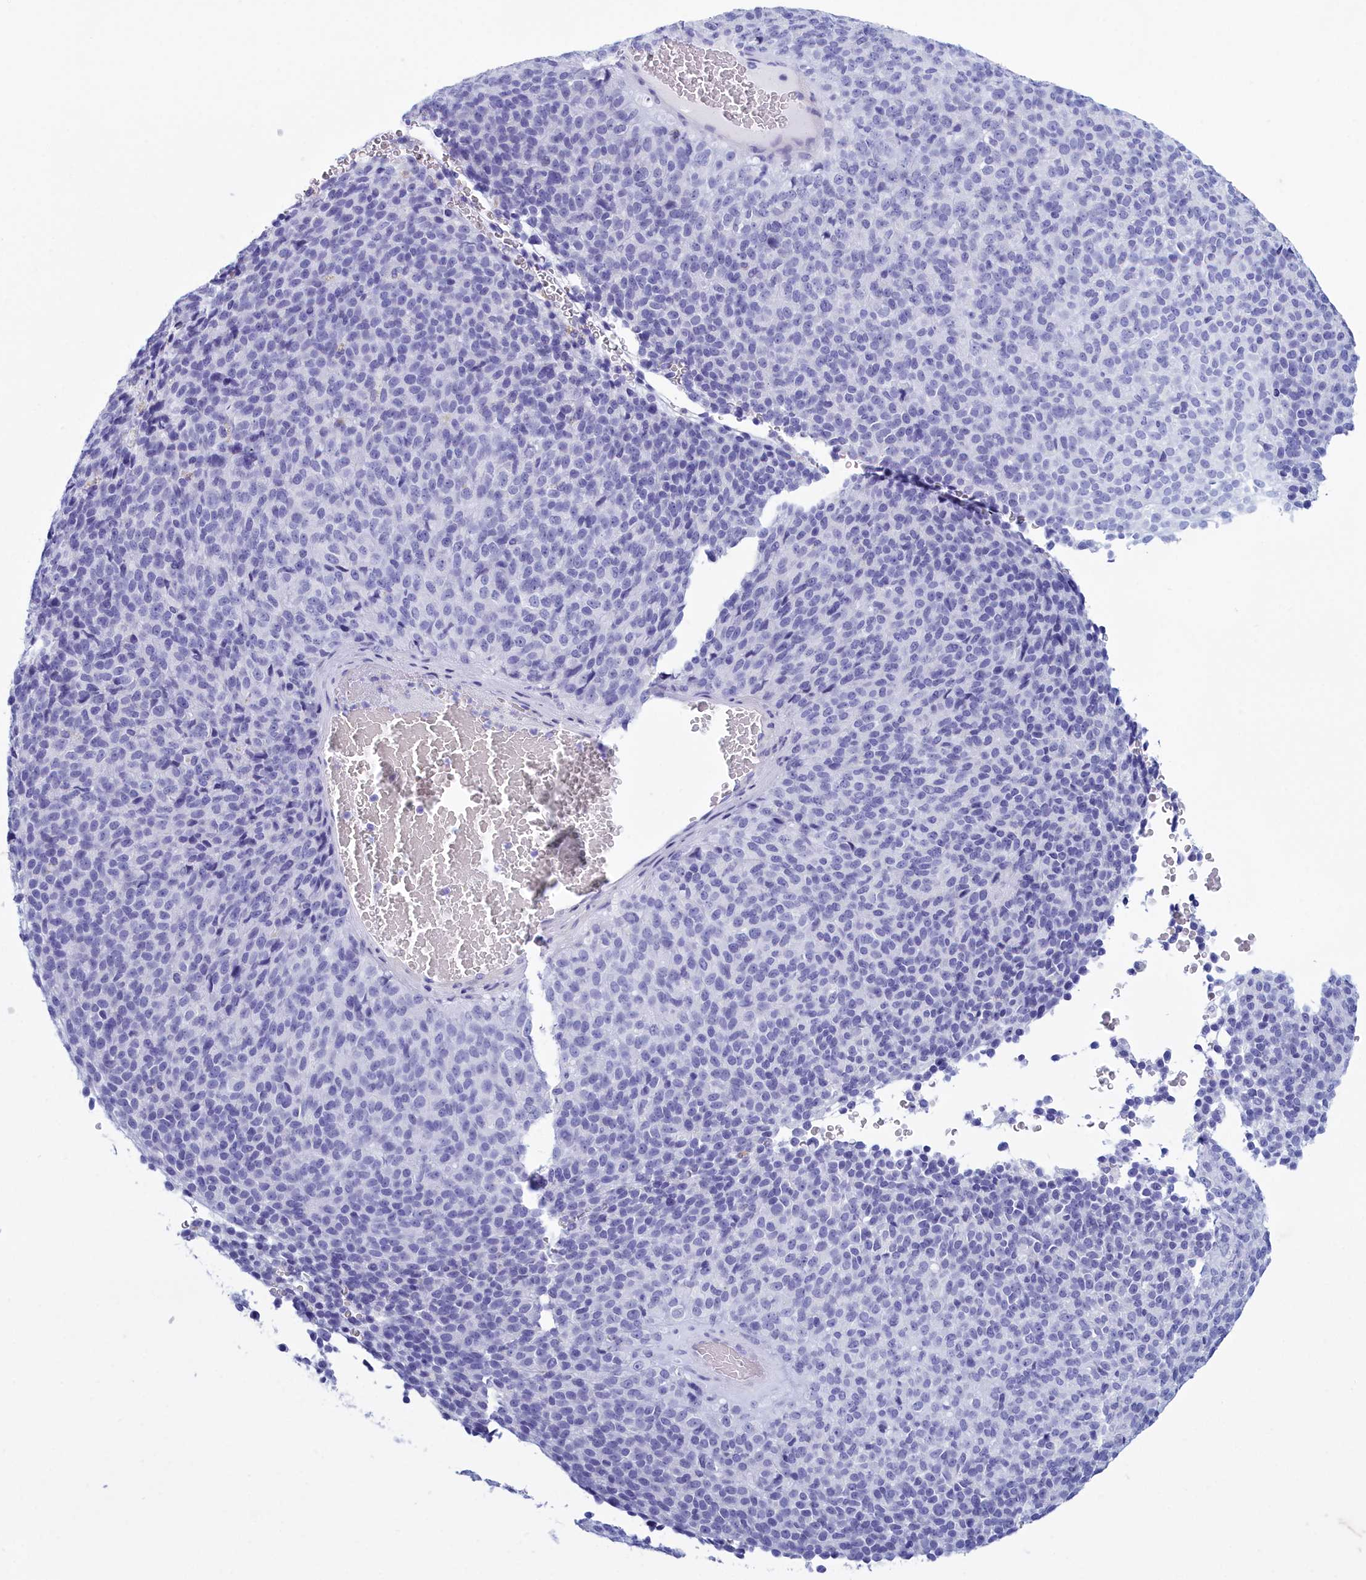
{"staining": {"intensity": "negative", "quantity": "none", "location": "none"}, "tissue": "melanoma", "cell_type": "Tumor cells", "image_type": "cancer", "snomed": [{"axis": "morphology", "description": "Malignant melanoma, Metastatic site"}, {"axis": "topography", "description": "Brain"}], "caption": "High power microscopy image of an immunohistochemistry micrograph of melanoma, revealing no significant staining in tumor cells. Nuclei are stained in blue.", "gene": "TMEM97", "patient": {"sex": "female", "age": 56}}